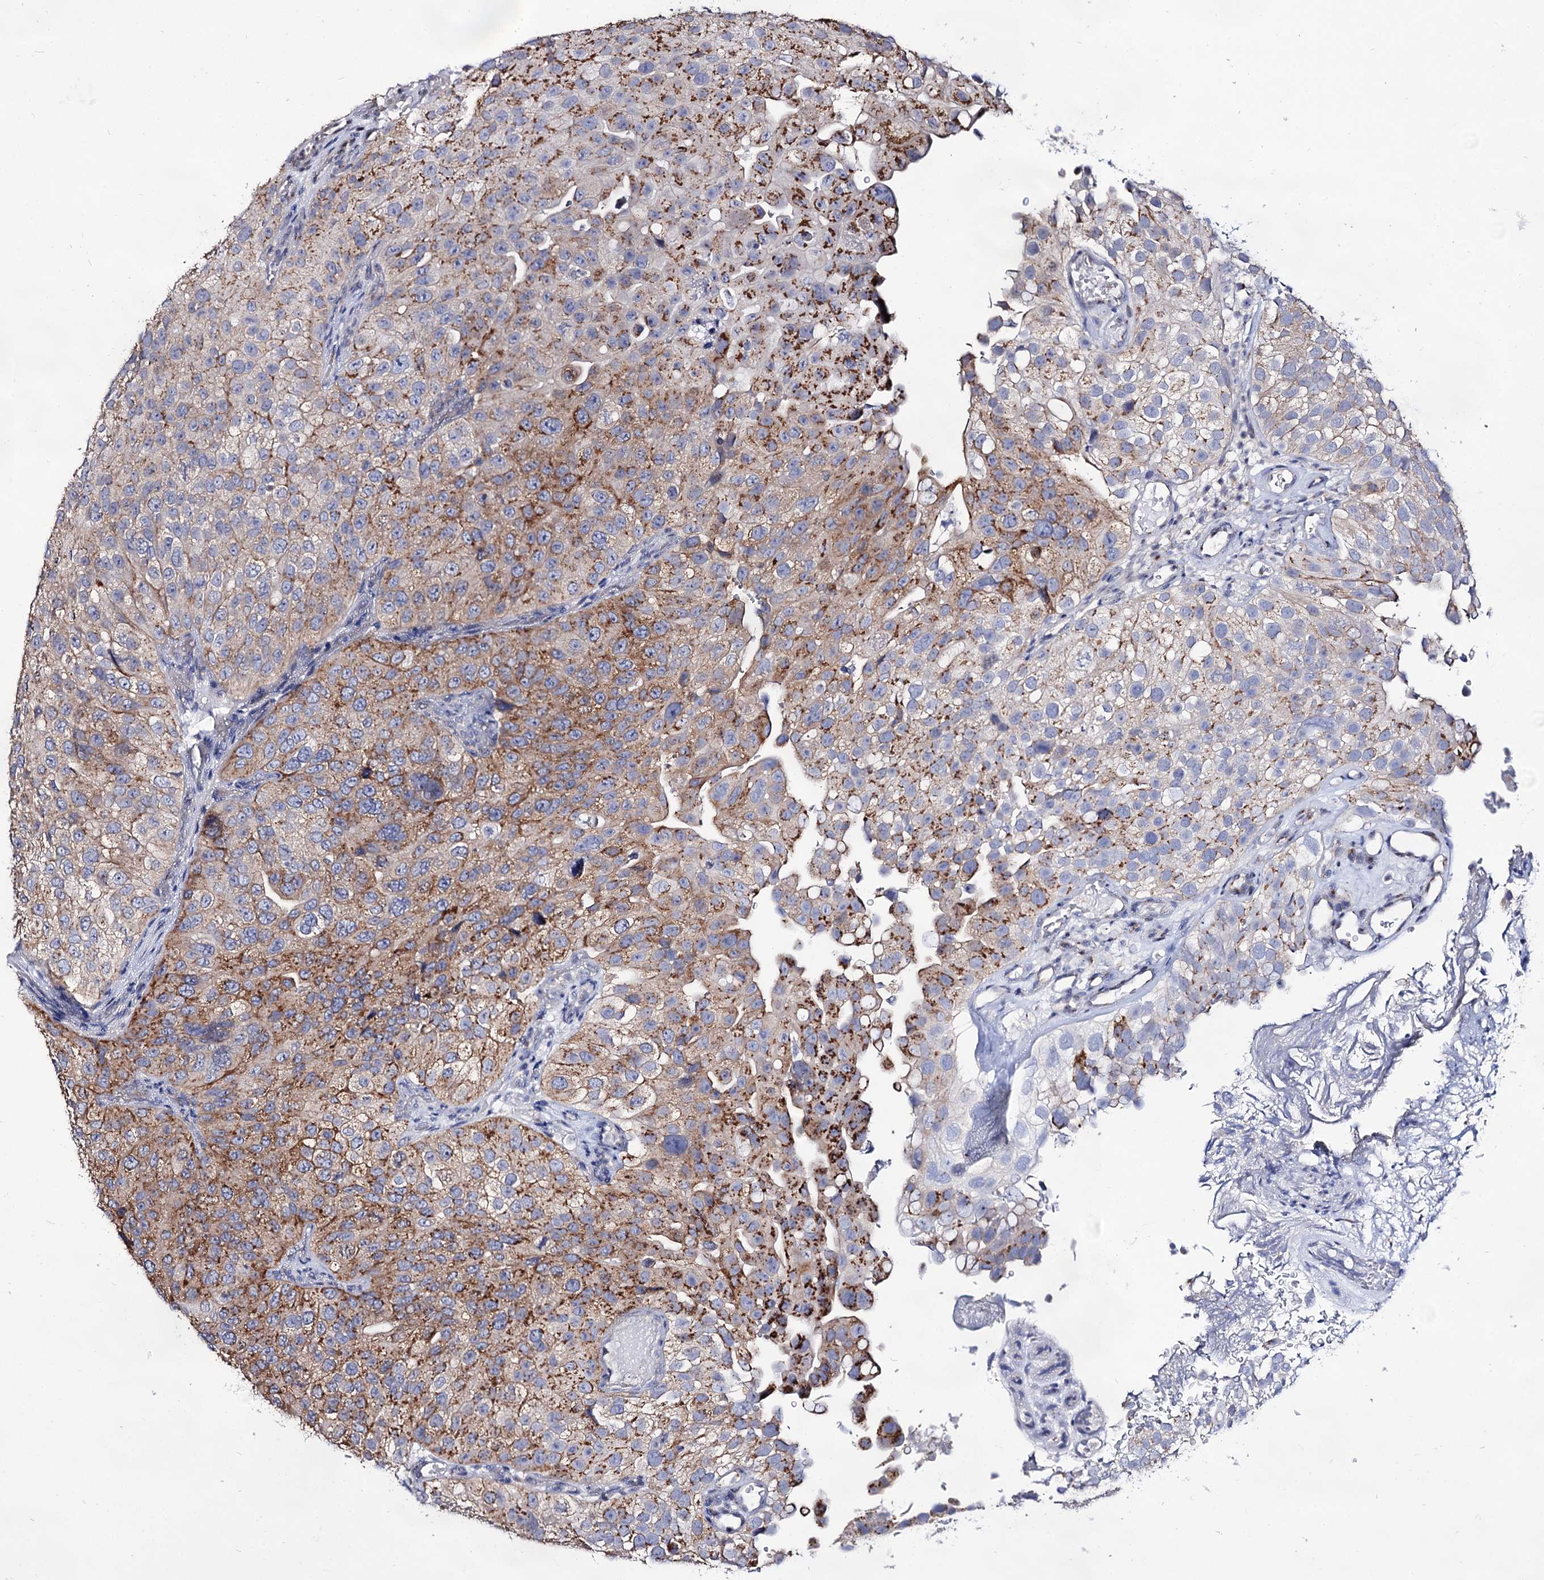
{"staining": {"intensity": "strong", "quantity": "25%-75%", "location": "cytoplasmic/membranous"}, "tissue": "urothelial cancer", "cell_type": "Tumor cells", "image_type": "cancer", "snomed": [{"axis": "morphology", "description": "Urothelial carcinoma, Low grade"}, {"axis": "topography", "description": "Urinary bladder"}], "caption": "The image shows a brown stain indicating the presence of a protein in the cytoplasmic/membranous of tumor cells in urothelial cancer. The staining is performed using DAB (3,3'-diaminobenzidine) brown chromogen to label protein expression. The nuclei are counter-stained blue using hematoxylin.", "gene": "ARFIP2", "patient": {"sex": "male", "age": 78}}